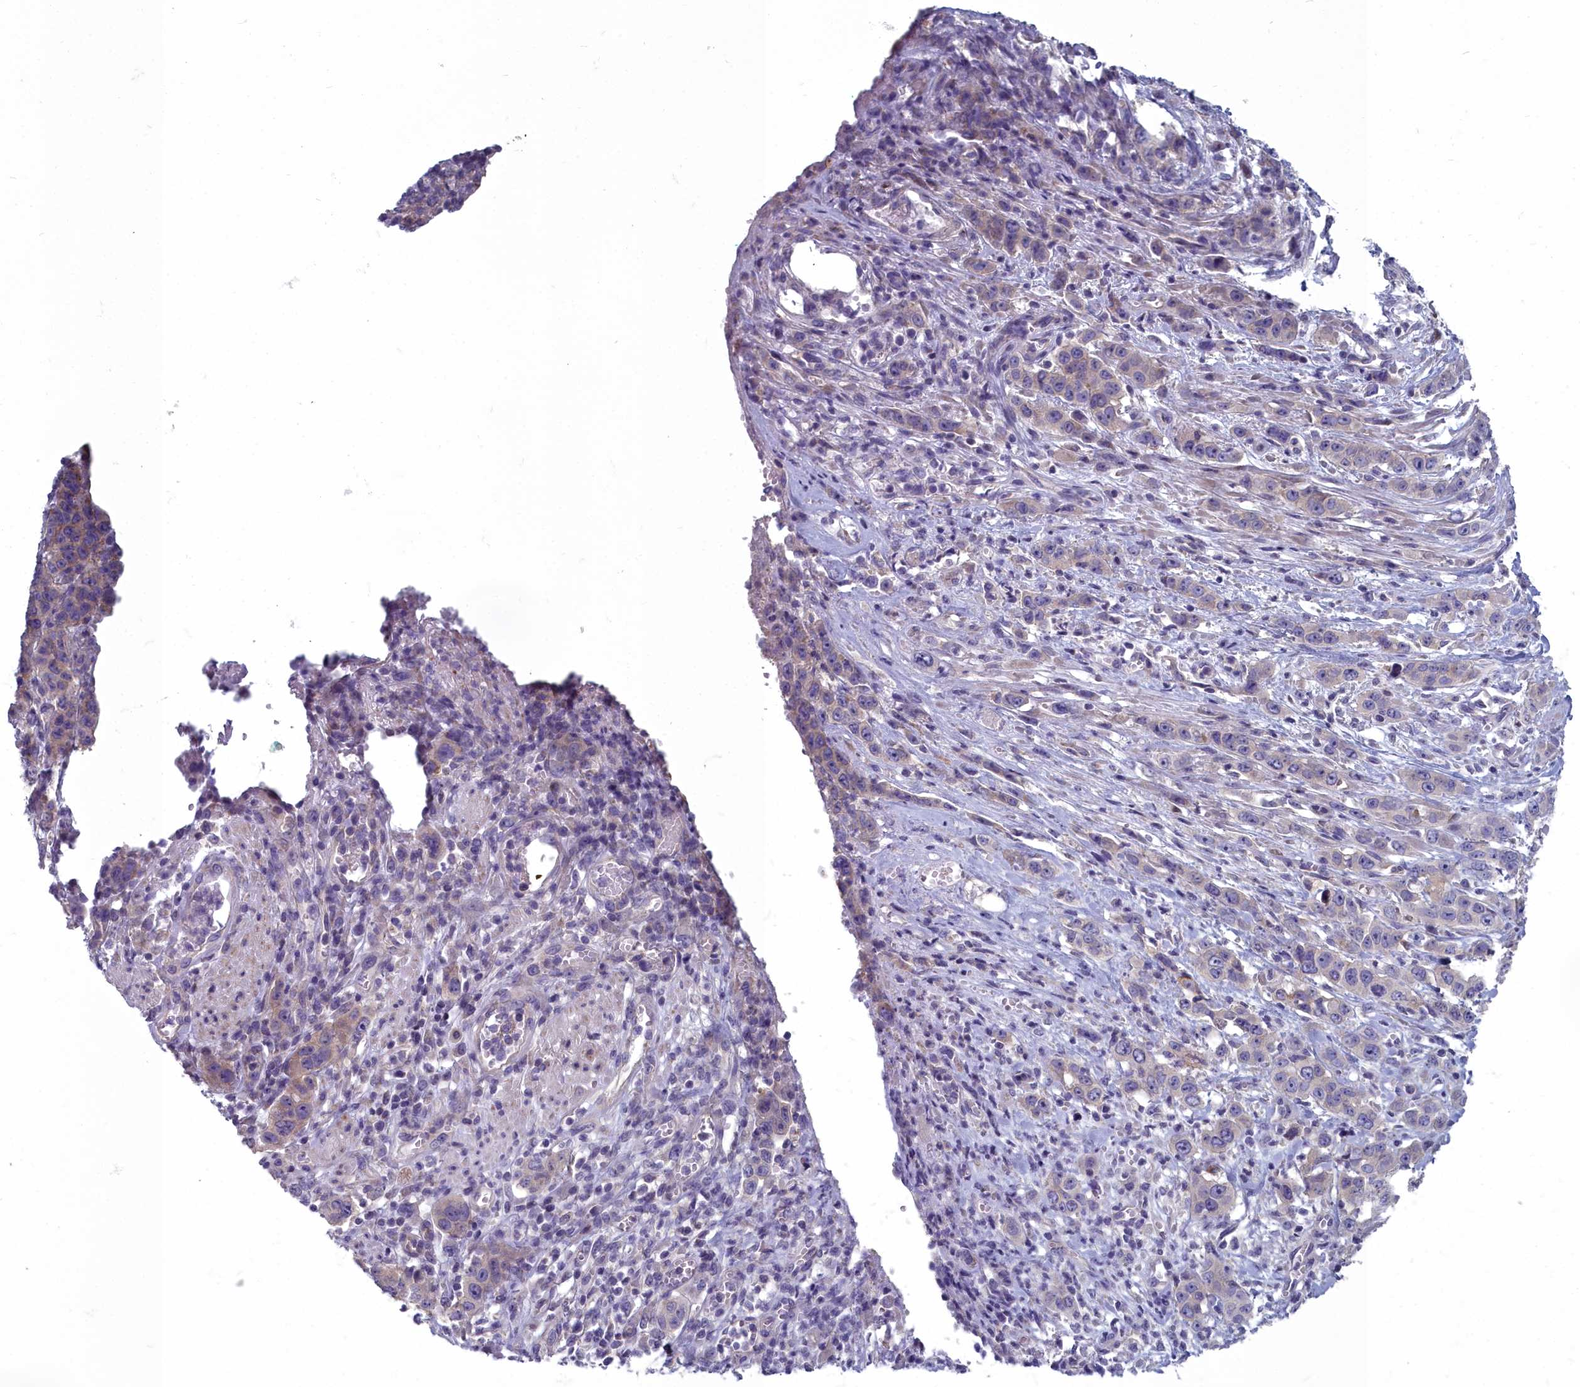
{"staining": {"intensity": "weak", "quantity": "<25%", "location": "cytoplasmic/membranous"}, "tissue": "stomach cancer", "cell_type": "Tumor cells", "image_type": "cancer", "snomed": [{"axis": "morphology", "description": "Adenocarcinoma, NOS"}, {"axis": "topography", "description": "Stomach, upper"}], "caption": "Tumor cells show no significant staining in stomach adenocarcinoma. Nuclei are stained in blue.", "gene": "INSYN2A", "patient": {"sex": "male", "age": 62}}